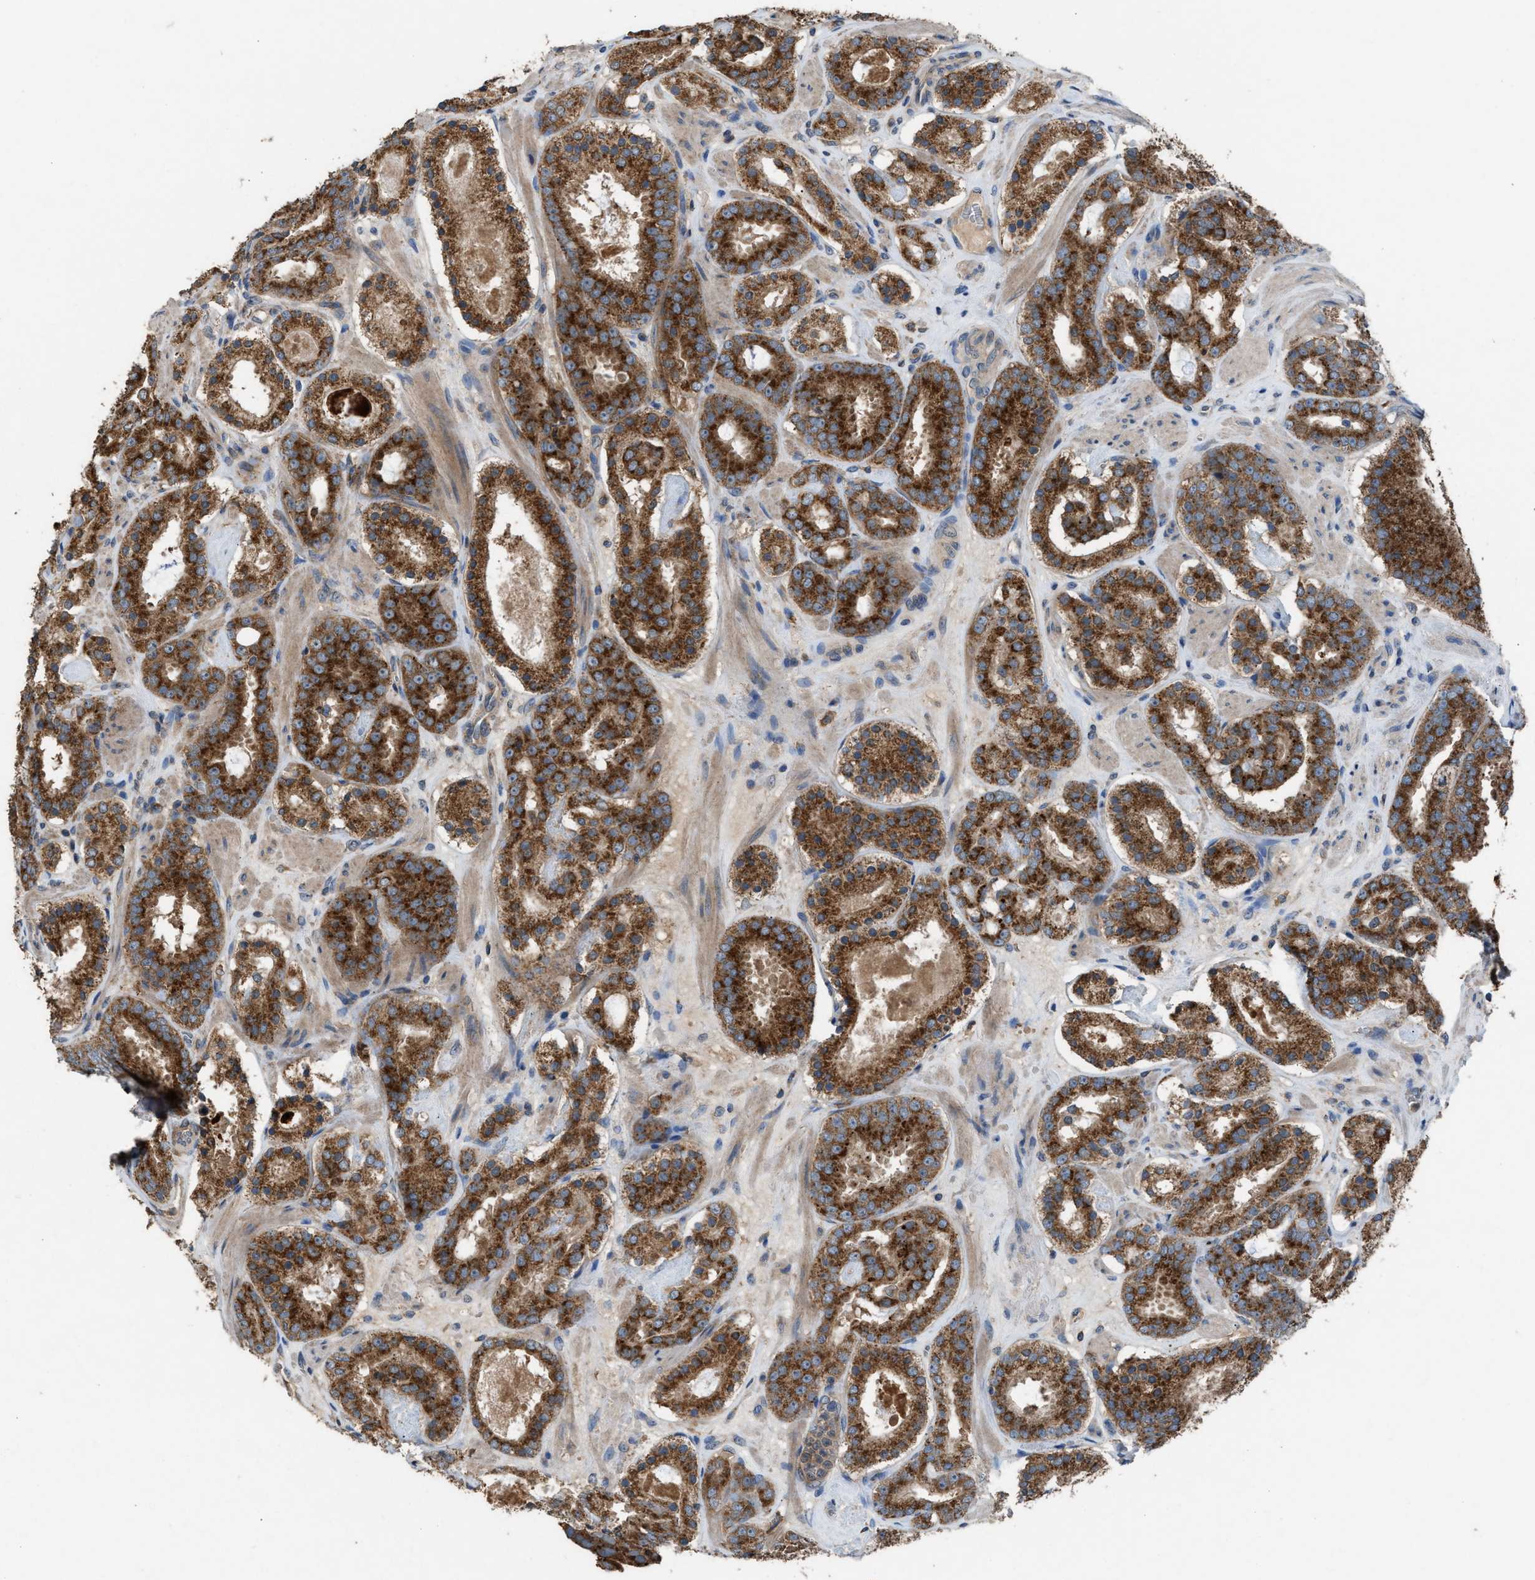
{"staining": {"intensity": "strong", "quantity": ">75%", "location": "cytoplasmic/membranous"}, "tissue": "prostate cancer", "cell_type": "Tumor cells", "image_type": "cancer", "snomed": [{"axis": "morphology", "description": "Adenocarcinoma, Low grade"}, {"axis": "topography", "description": "Prostate"}], "caption": "Protein positivity by immunohistochemistry shows strong cytoplasmic/membranous expression in about >75% of tumor cells in prostate cancer.", "gene": "TPK1", "patient": {"sex": "male", "age": 69}}